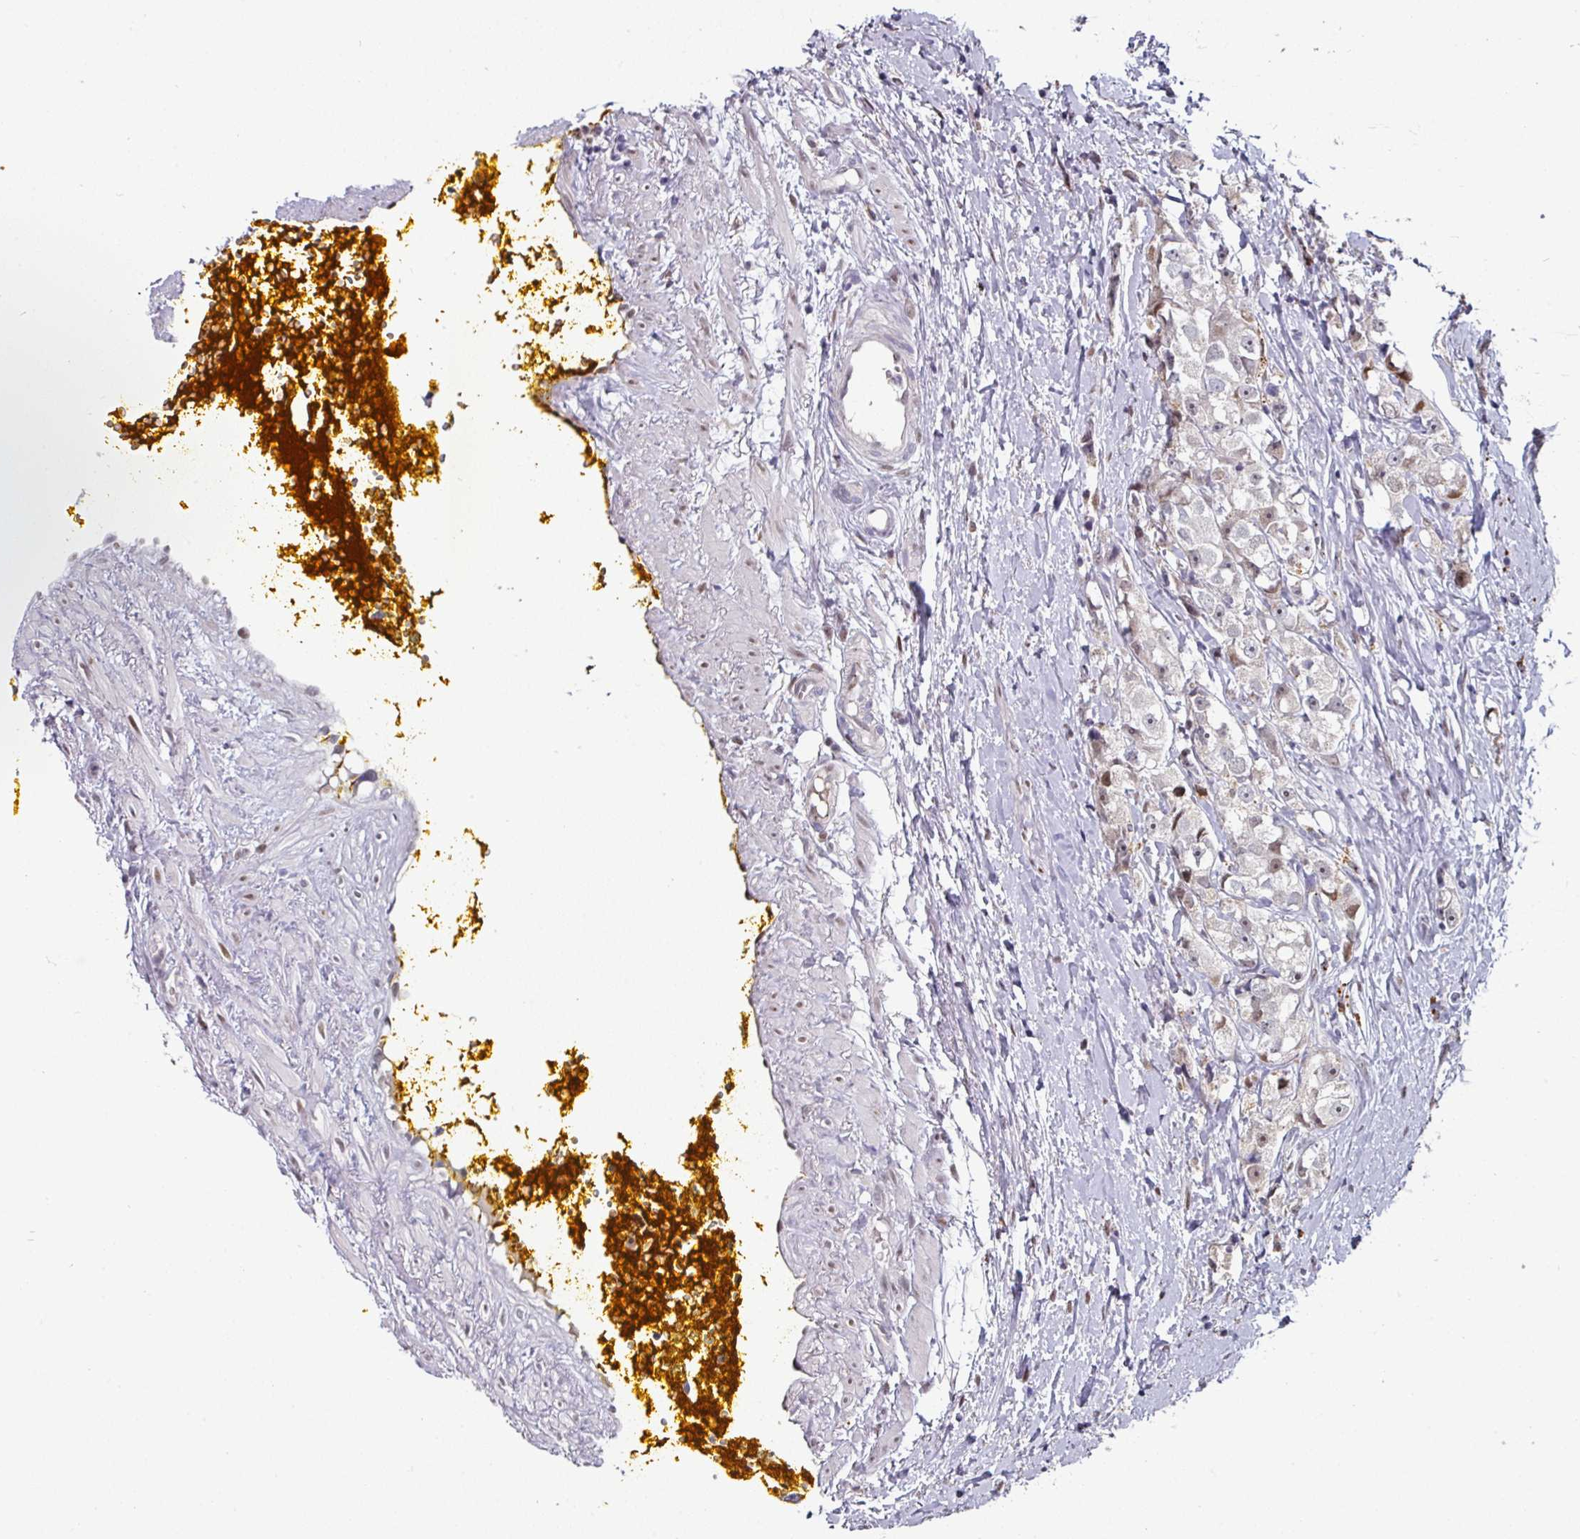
{"staining": {"intensity": "moderate", "quantity": "25%-75%", "location": "nuclear"}, "tissue": "prostate cancer", "cell_type": "Tumor cells", "image_type": "cancer", "snomed": [{"axis": "morphology", "description": "Adenocarcinoma, High grade"}, {"axis": "topography", "description": "Prostate"}], "caption": "Prostate cancer (adenocarcinoma (high-grade)) tissue exhibits moderate nuclear expression in approximately 25%-75% of tumor cells The protein of interest is shown in brown color, while the nuclei are stained blue.", "gene": "SWSAP1", "patient": {"sex": "male", "age": 74}}